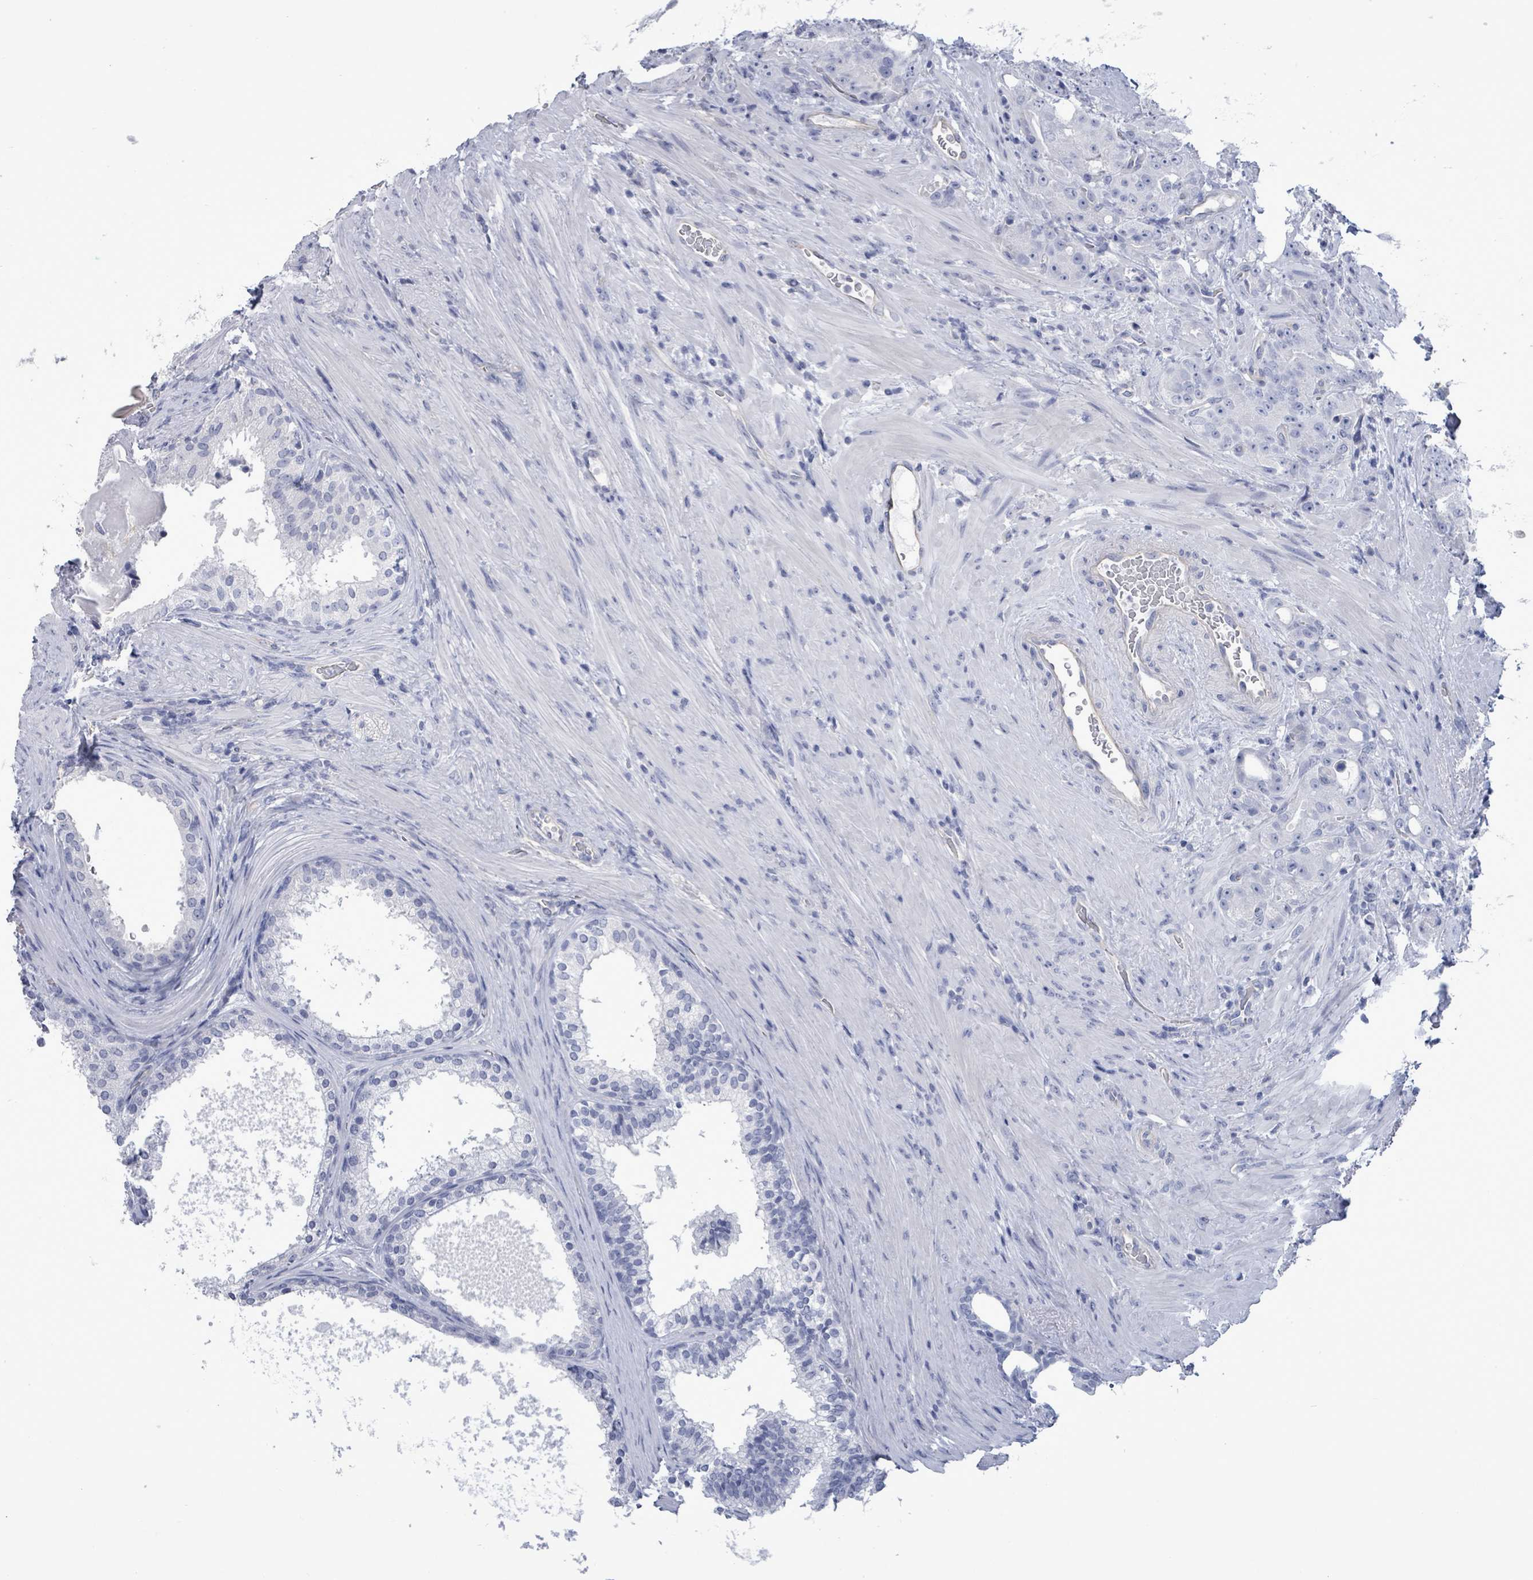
{"staining": {"intensity": "negative", "quantity": "none", "location": "none"}, "tissue": "prostate cancer", "cell_type": "Tumor cells", "image_type": "cancer", "snomed": [{"axis": "morphology", "description": "Adenocarcinoma, High grade"}, {"axis": "topography", "description": "Prostate"}], "caption": "IHC image of adenocarcinoma (high-grade) (prostate) stained for a protein (brown), which reveals no staining in tumor cells. (IHC, brightfield microscopy, high magnification).", "gene": "CT45A5", "patient": {"sex": "male", "age": 69}}